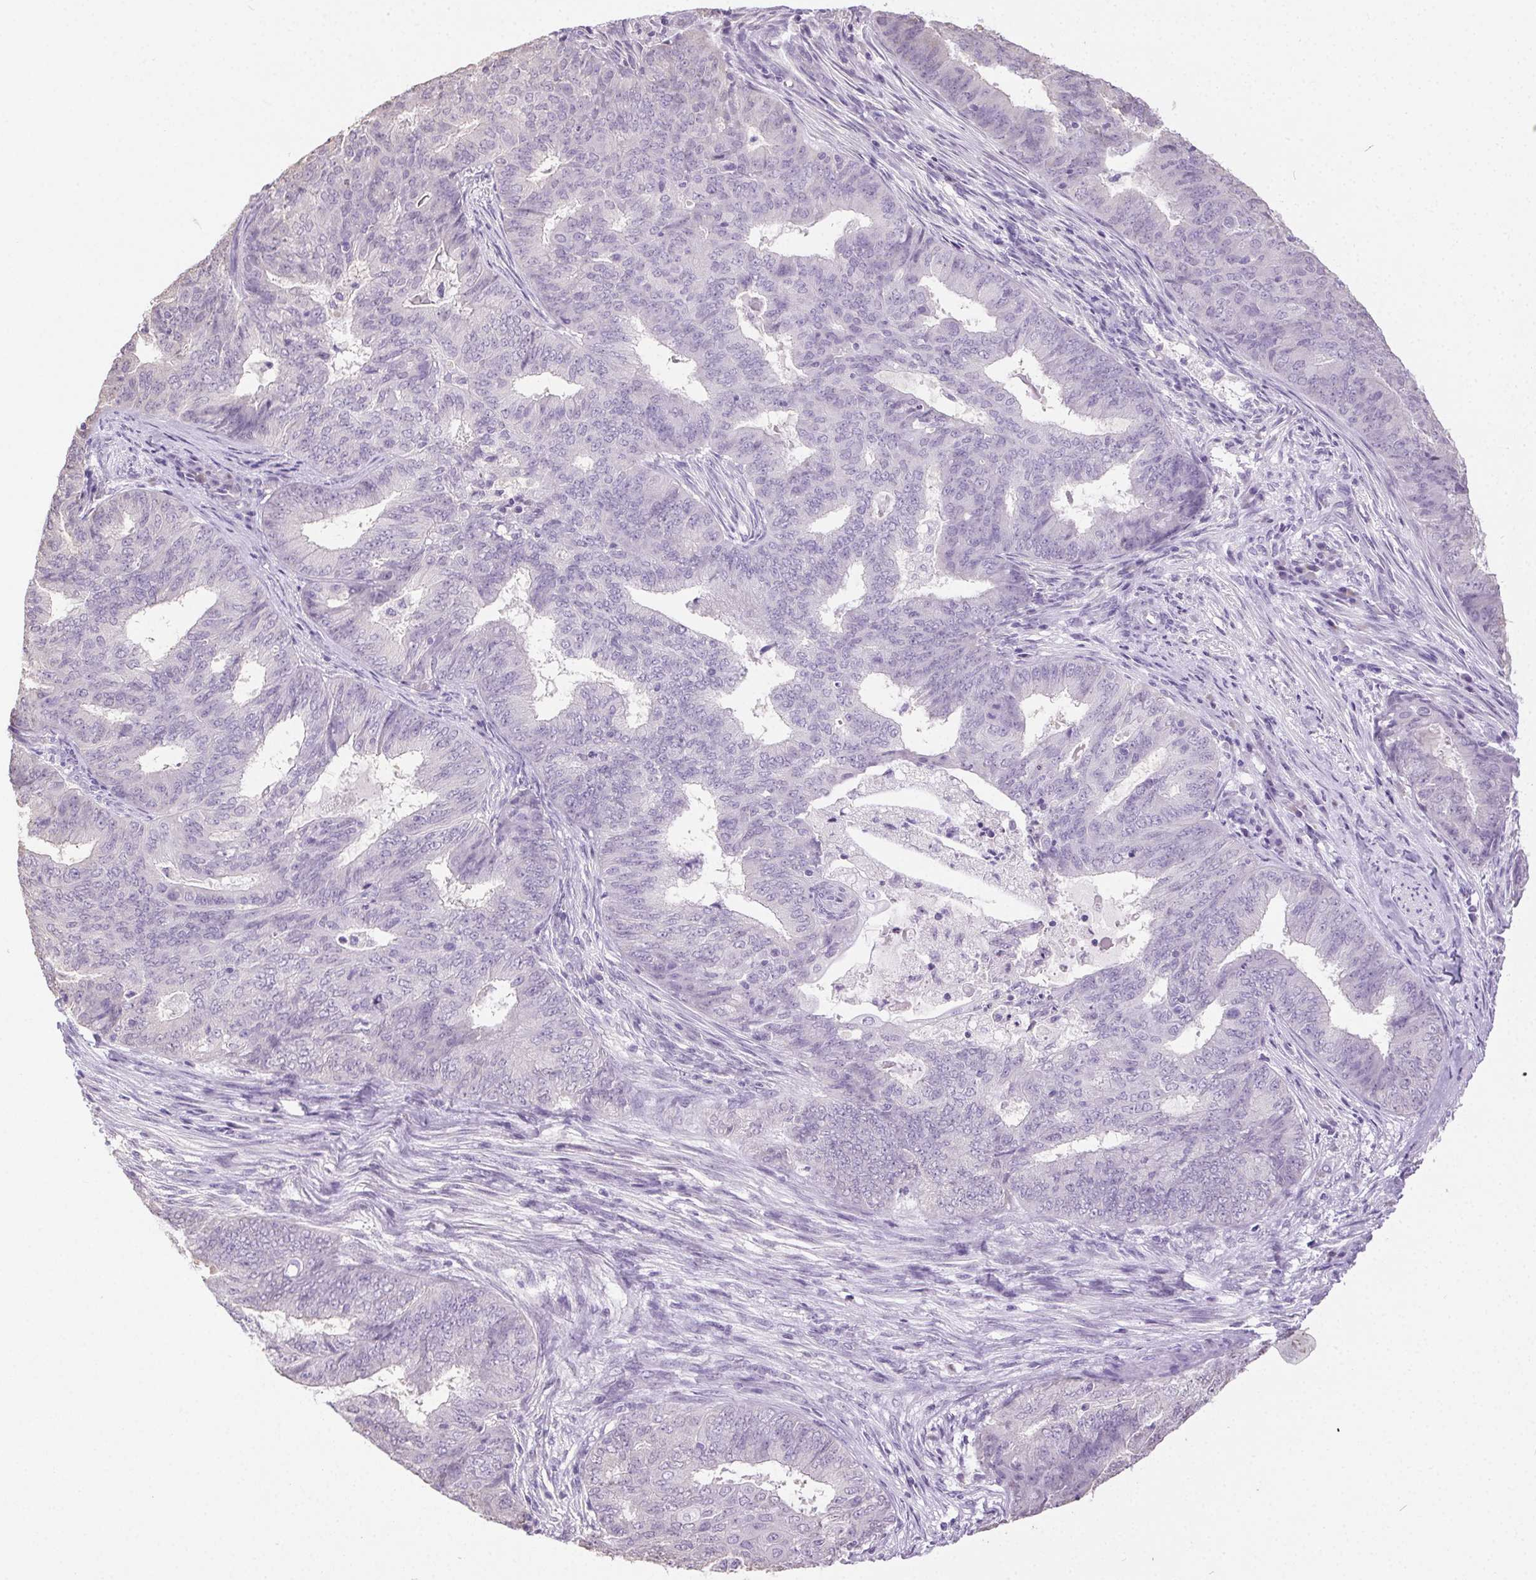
{"staining": {"intensity": "negative", "quantity": "none", "location": "none"}, "tissue": "endometrial cancer", "cell_type": "Tumor cells", "image_type": "cancer", "snomed": [{"axis": "morphology", "description": "Adenocarcinoma, NOS"}, {"axis": "topography", "description": "Endometrium"}], "caption": "The histopathology image displays no staining of tumor cells in endometrial adenocarcinoma. (IHC, brightfield microscopy, high magnification).", "gene": "SYCE2", "patient": {"sex": "female", "age": 62}}